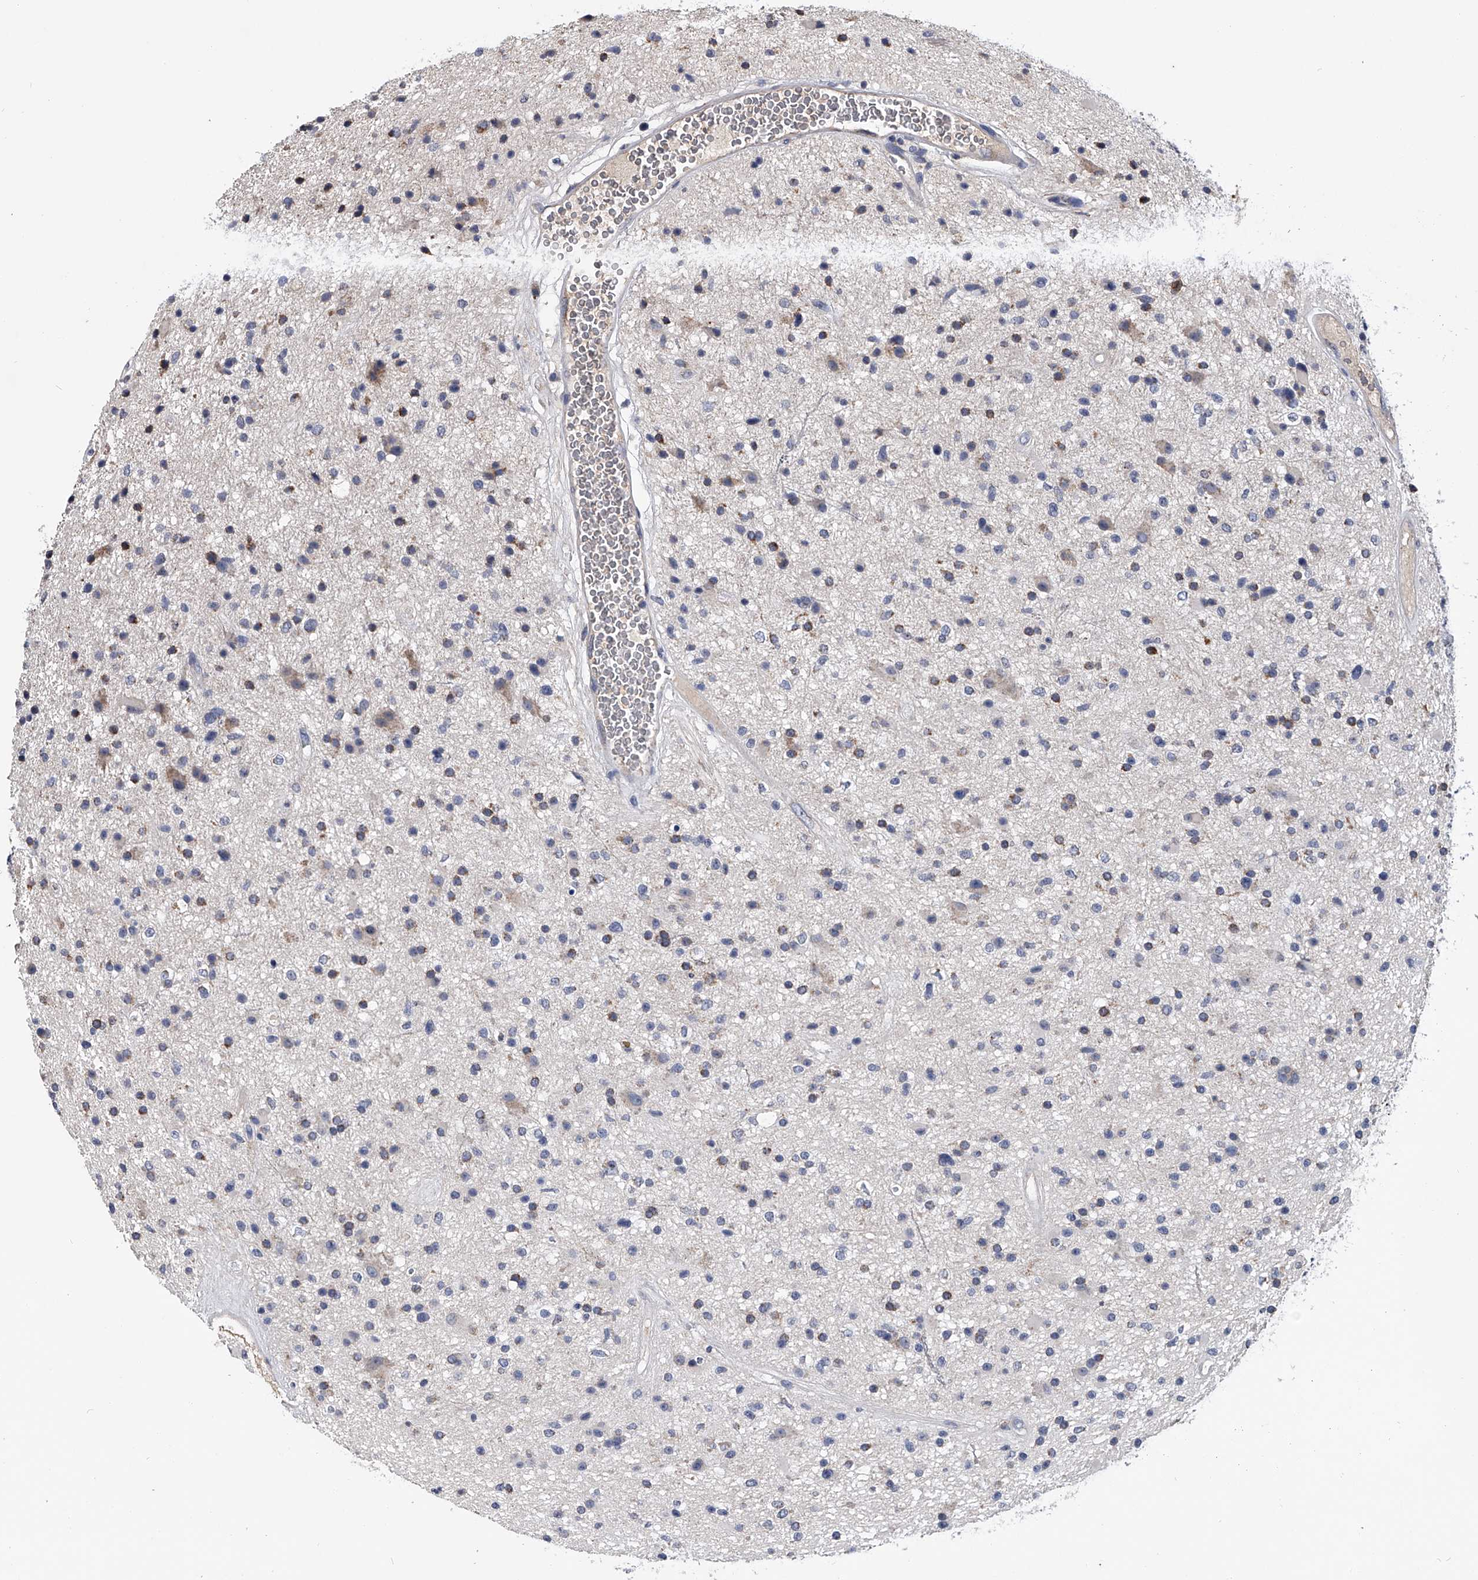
{"staining": {"intensity": "moderate", "quantity": "<25%", "location": "cytoplasmic/membranous"}, "tissue": "glioma", "cell_type": "Tumor cells", "image_type": "cancer", "snomed": [{"axis": "morphology", "description": "Glioma, malignant, High grade"}, {"axis": "topography", "description": "Brain"}], "caption": "Moderate cytoplasmic/membranous staining for a protein is identified in approximately <25% of tumor cells of malignant high-grade glioma using IHC.", "gene": "OAT", "patient": {"sex": "male", "age": 33}}